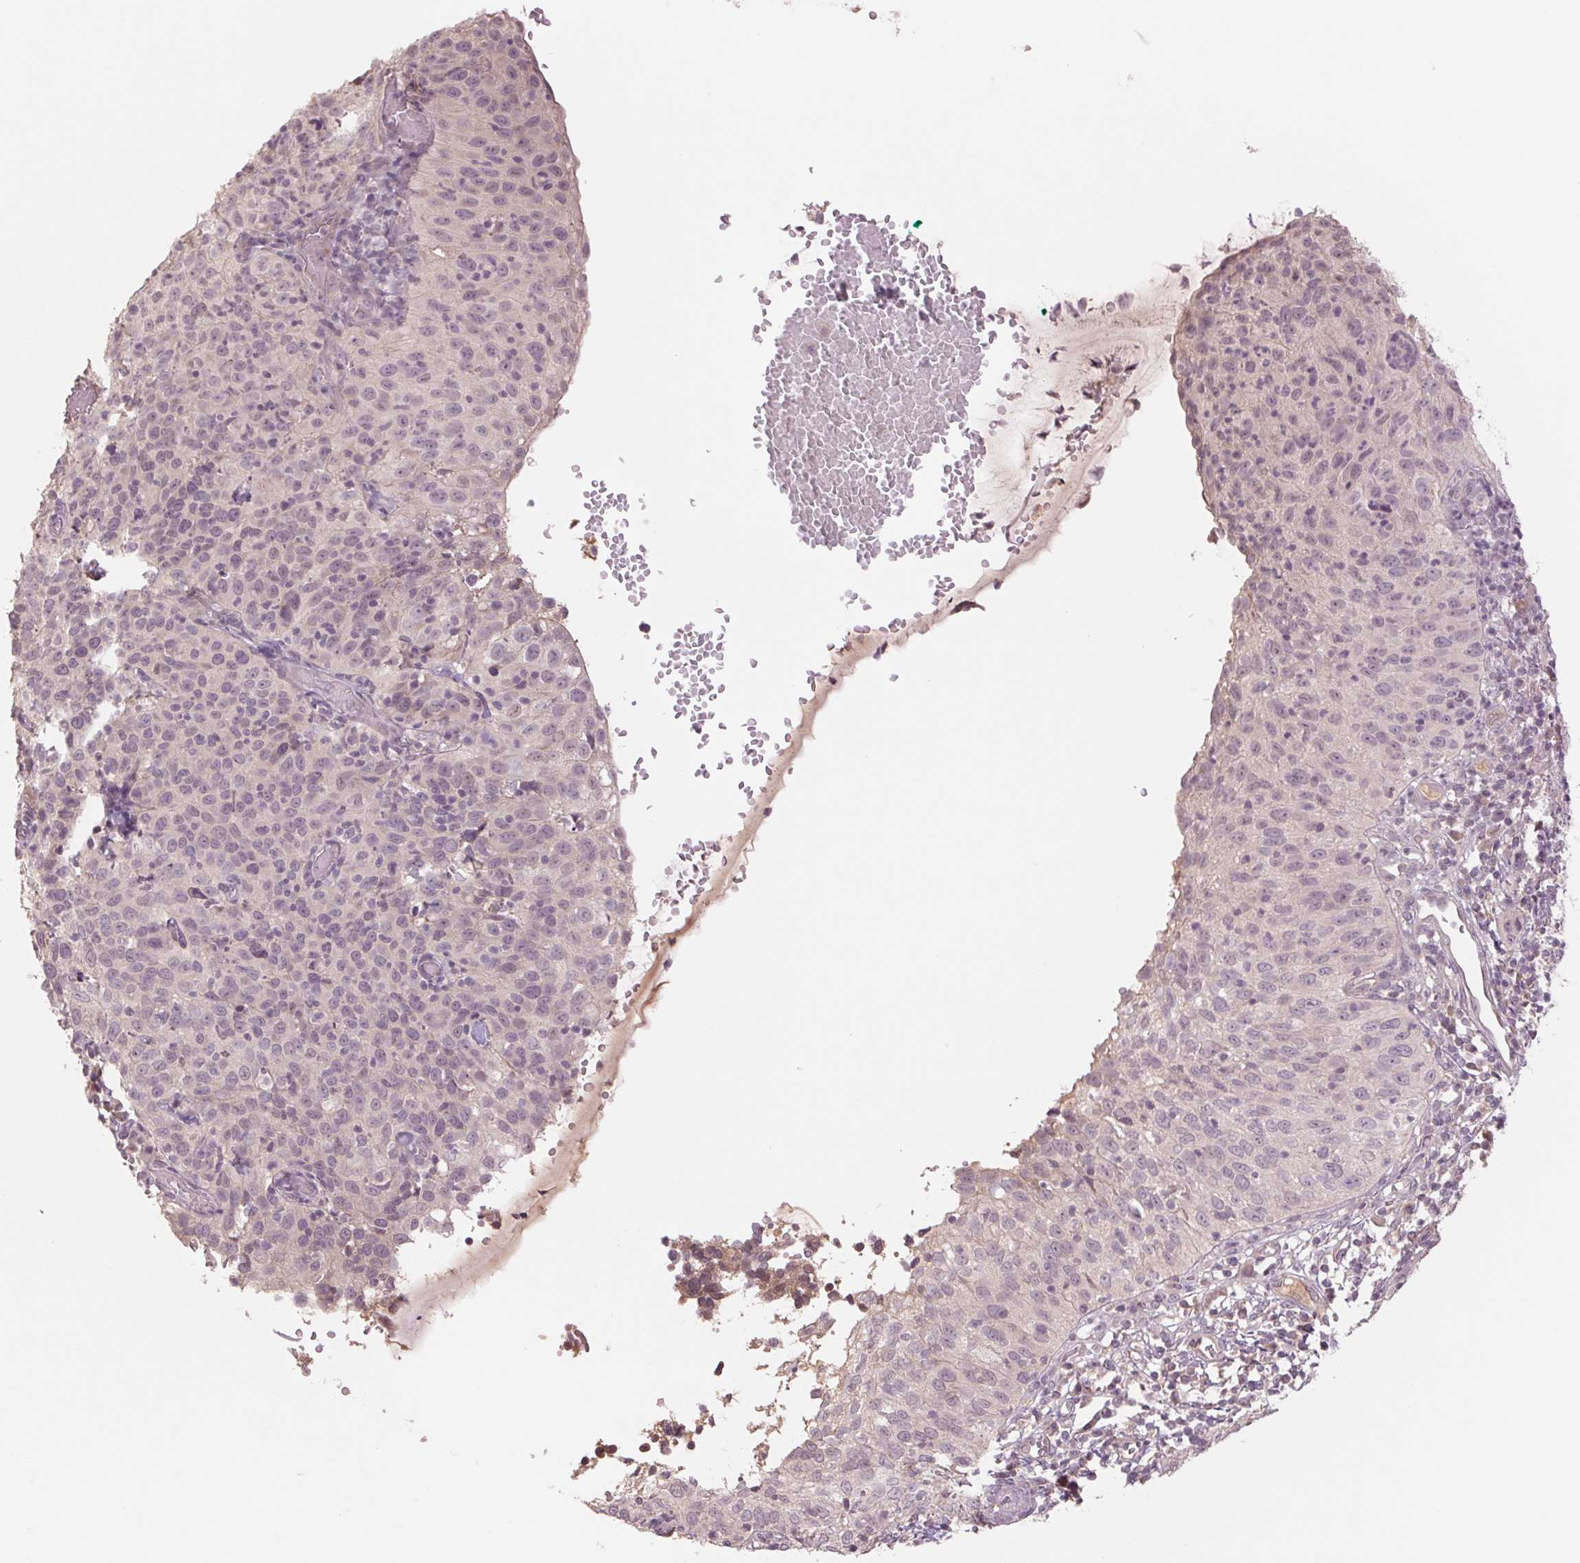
{"staining": {"intensity": "negative", "quantity": "none", "location": "none"}, "tissue": "cervical cancer", "cell_type": "Tumor cells", "image_type": "cancer", "snomed": [{"axis": "morphology", "description": "Squamous cell carcinoma, NOS"}, {"axis": "topography", "description": "Cervix"}], "caption": "Immunohistochemical staining of cervical squamous cell carcinoma shows no significant positivity in tumor cells.", "gene": "PPIA", "patient": {"sex": "female", "age": 52}}